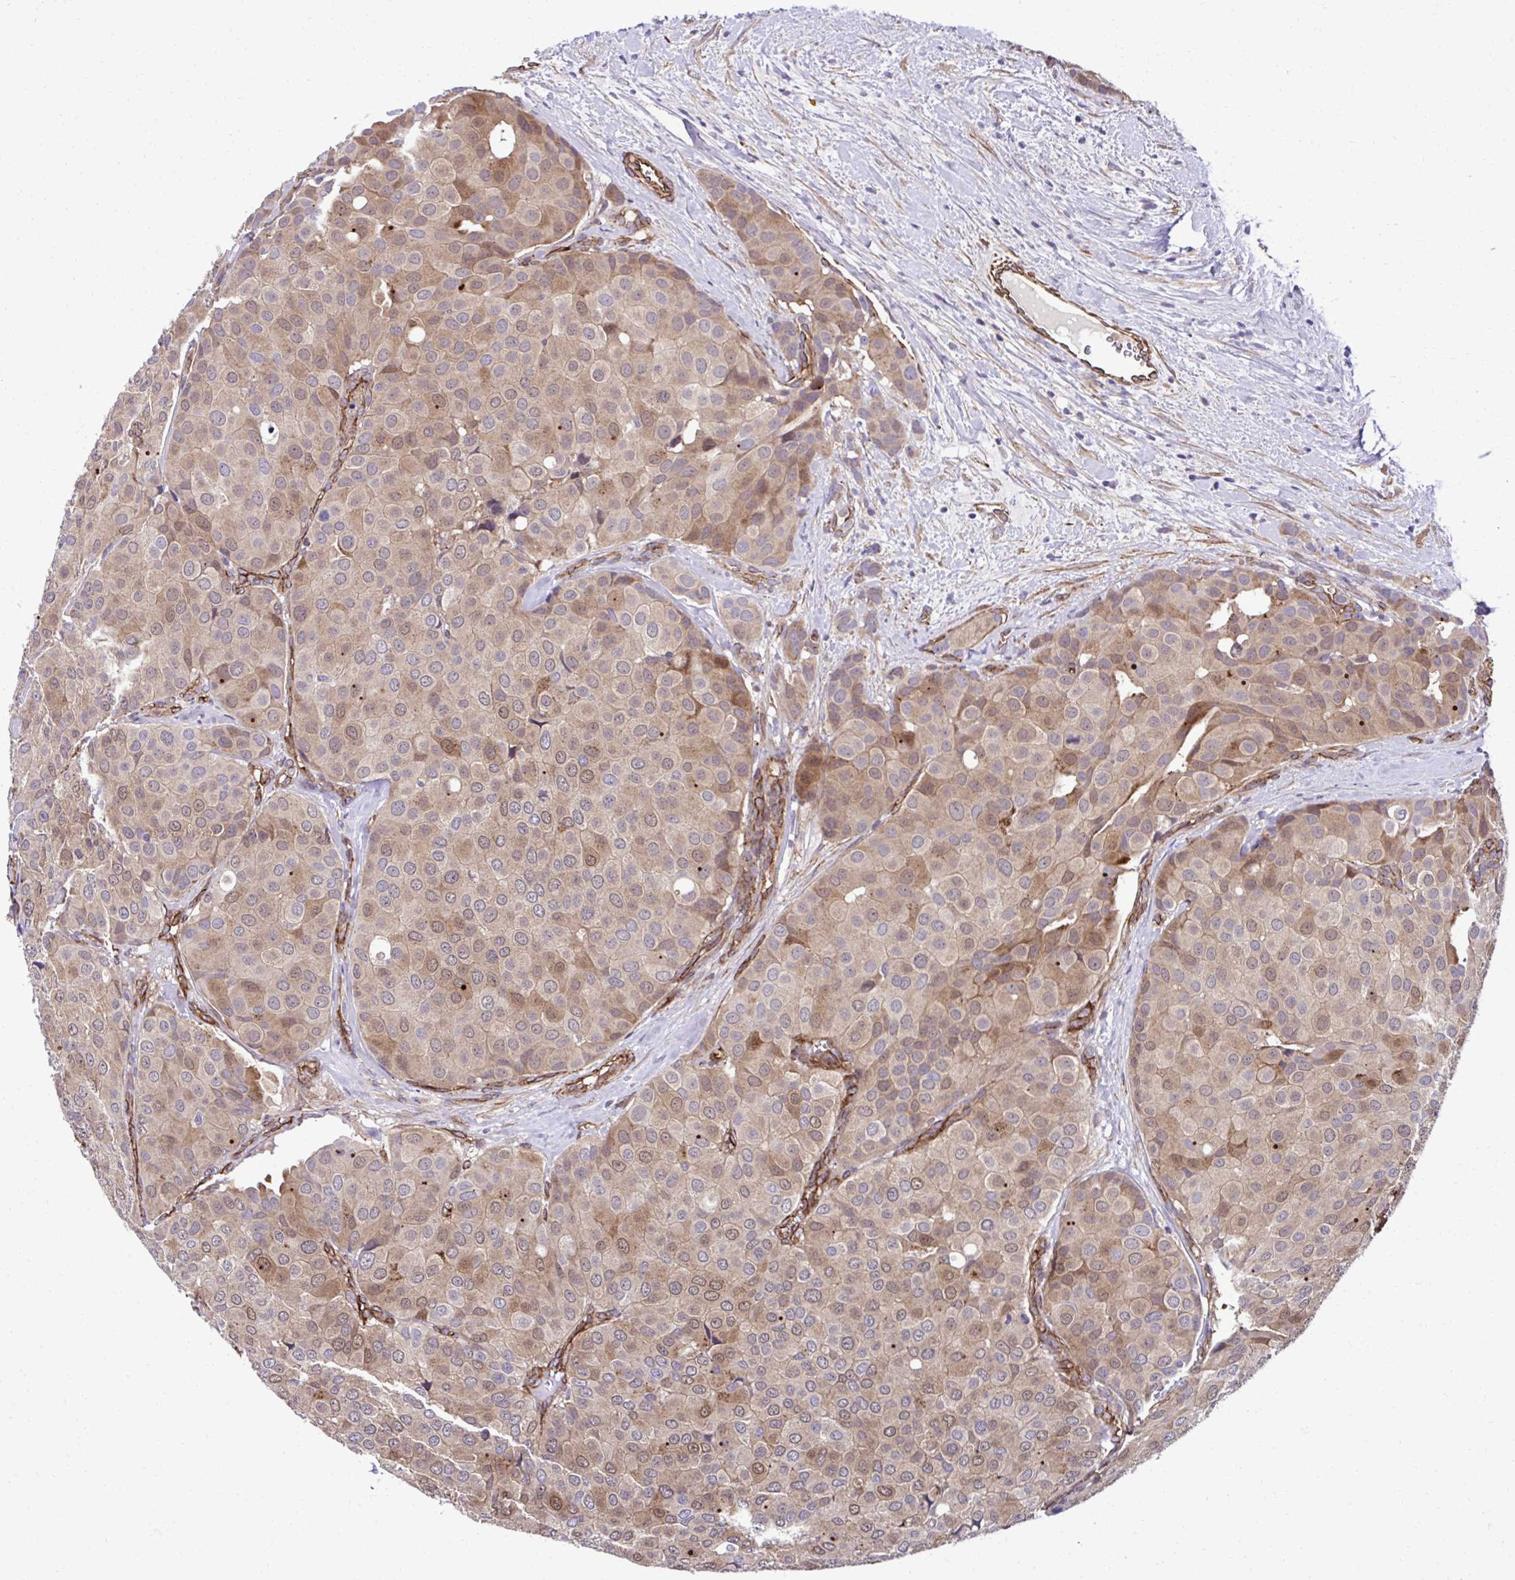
{"staining": {"intensity": "moderate", "quantity": "25%-75%", "location": "cytoplasmic/membranous,nuclear"}, "tissue": "breast cancer", "cell_type": "Tumor cells", "image_type": "cancer", "snomed": [{"axis": "morphology", "description": "Duct carcinoma"}, {"axis": "topography", "description": "Breast"}], "caption": "IHC (DAB (3,3'-diaminobenzidine)) staining of human breast infiltrating ductal carcinoma displays moderate cytoplasmic/membranous and nuclear protein staining in about 25%-75% of tumor cells.", "gene": "TRIM52", "patient": {"sex": "female", "age": 70}}